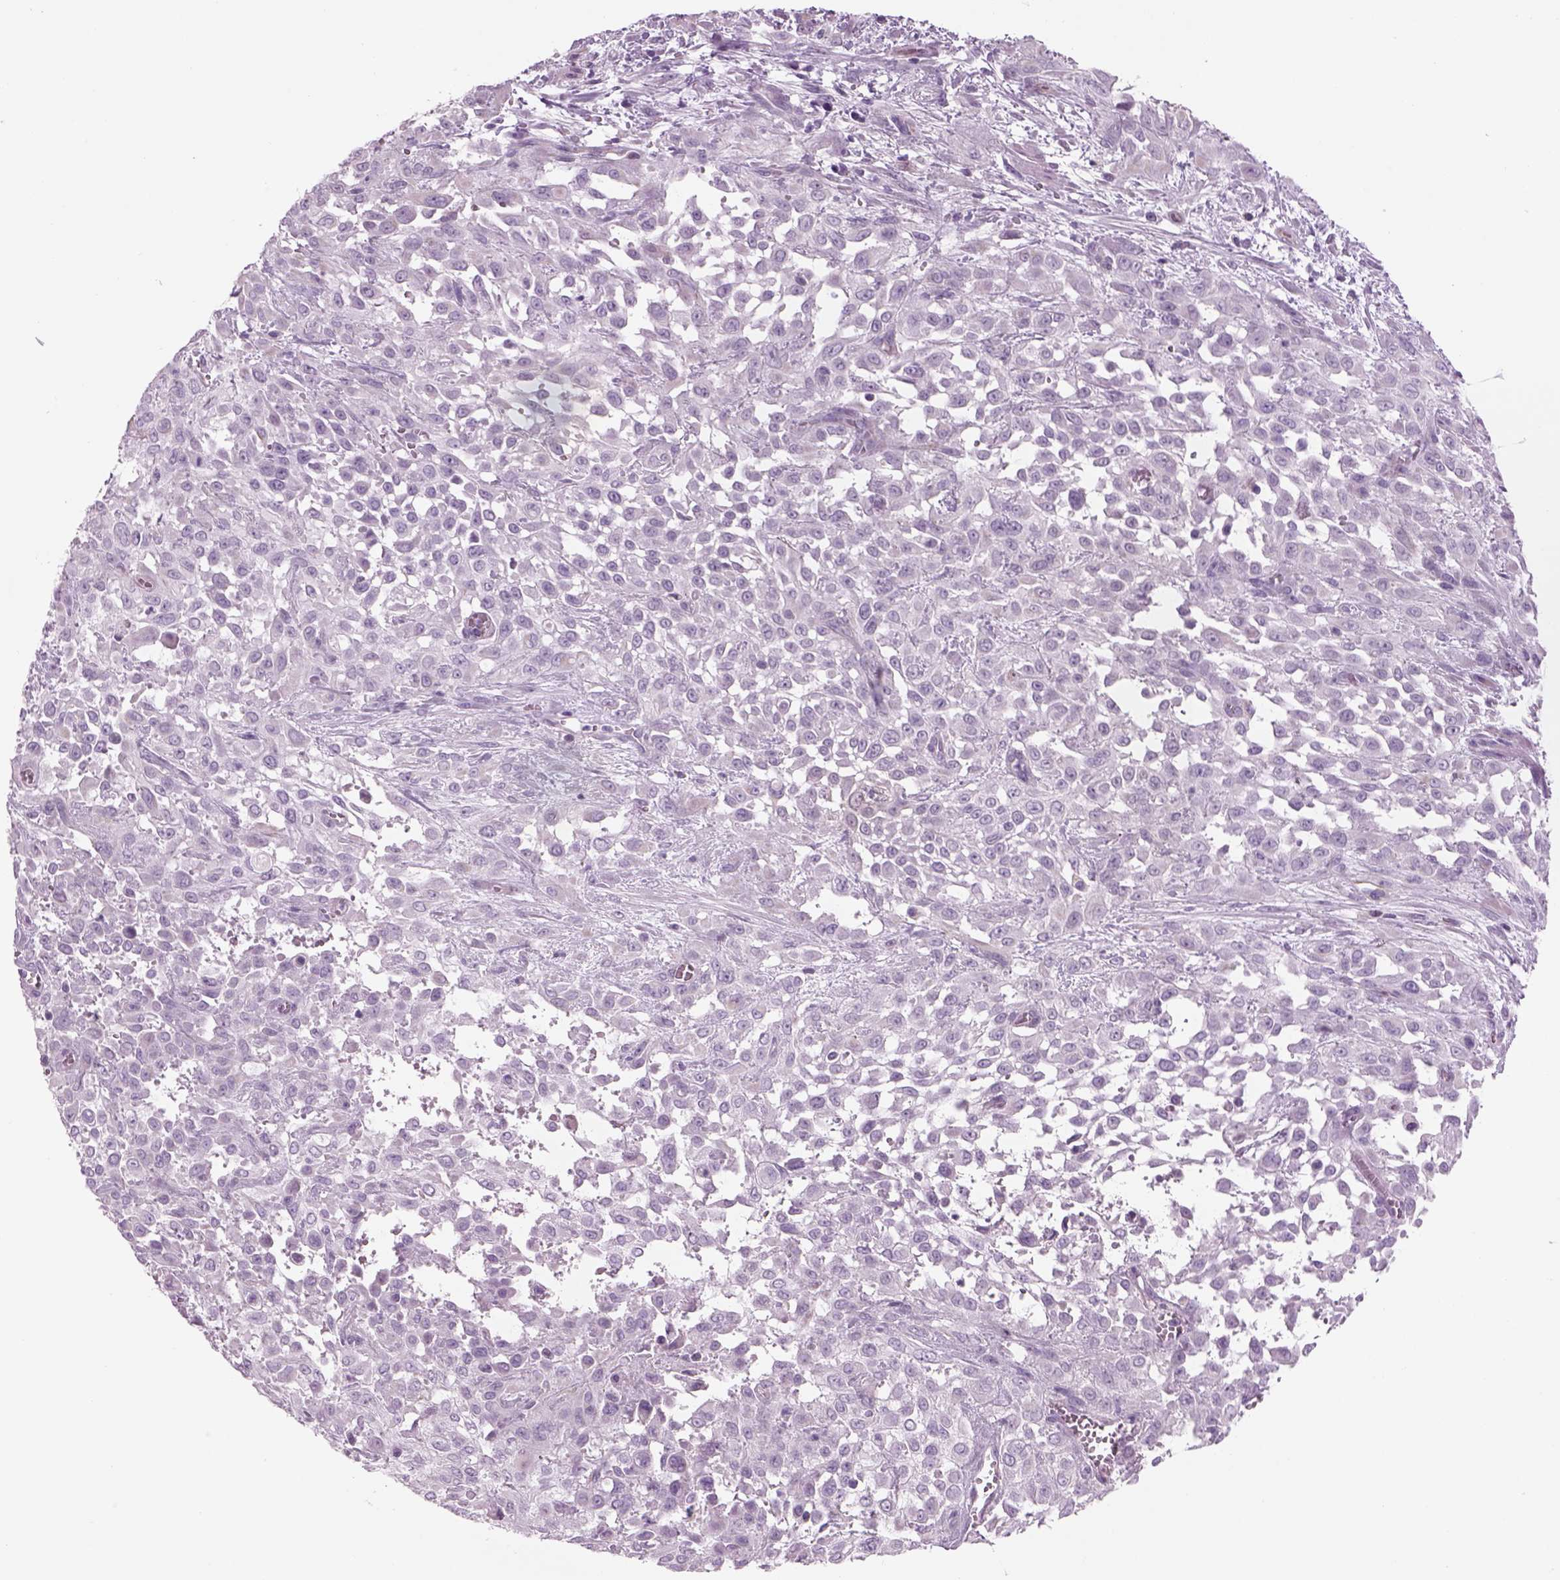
{"staining": {"intensity": "negative", "quantity": "none", "location": "none"}, "tissue": "urothelial cancer", "cell_type": "Tumor cells", "image_type": "cancer", "snomed": [{"axis": "morphology", "description": "Urothelial carcinoma, High grade"}, {"axis": "topography", "description": "Urinary bladder"}], "caption": "Urothelial carcinoma (high-grade) was stained to show a protein in brown. There is no significant expression in tumor cells. Brightfield microscopy of IHC stained with DAB (brown) and hematoxylin (blue), captured at high magnification.", "gene": "GAS2L2", "patient": {"sex": "male", "age": 57}}